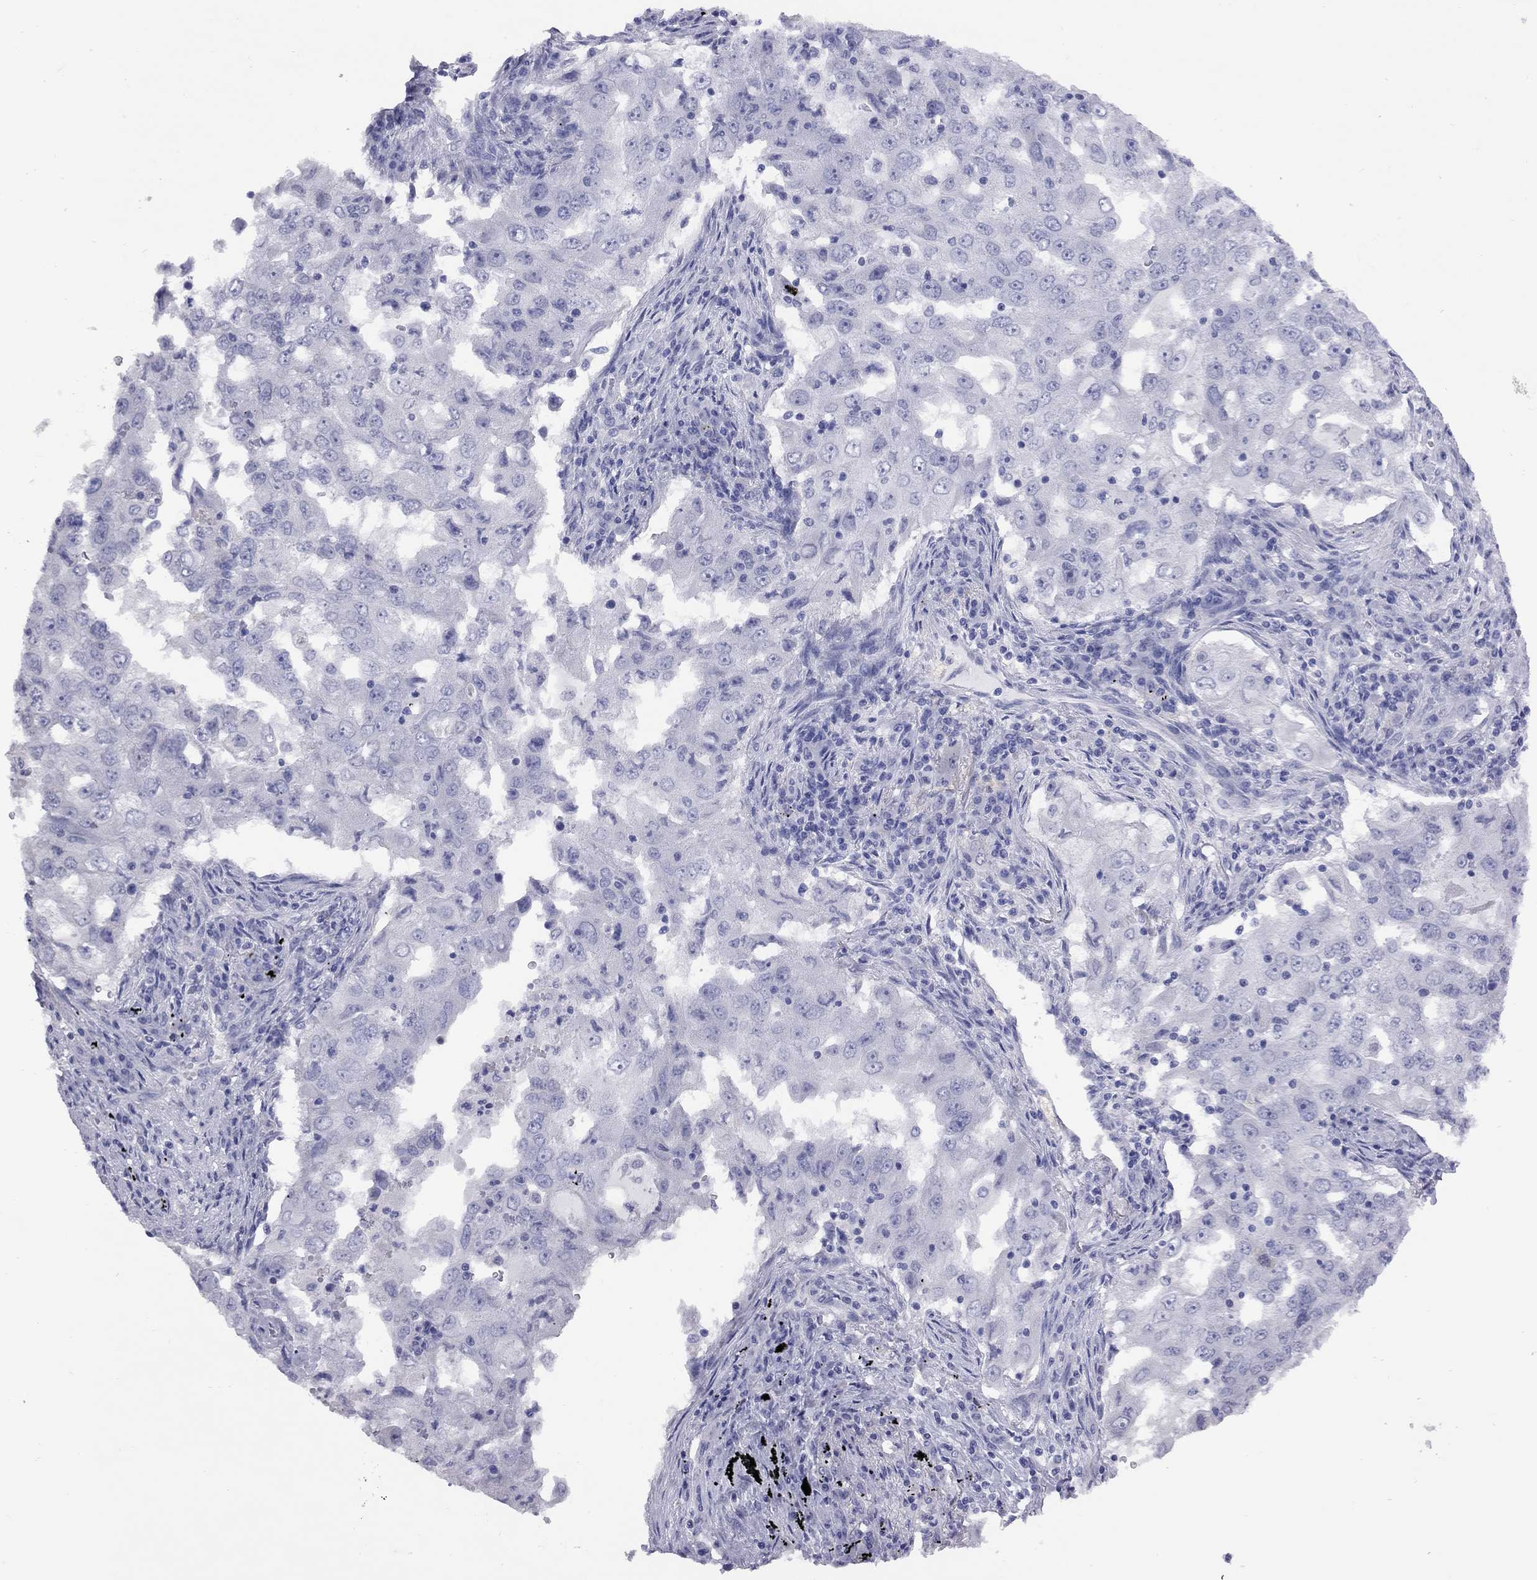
{"staining": {"intensity": "negative", "quantity": "none", "location": "none"}, "tissue": "lung cancer", "cell_type": "Tumor cells", "image_type": "cancer", "snomed": [{"axis": "morphology", "description": "Adenocarcinoma, NOS"}, {"axis": "topography", "description": "Lung"}], "caption": "Tumor cells show no significant expression in lung adenocarcinoma.", "gene": "HYLS1", "patient": {"sex": "female", "age": 61}}